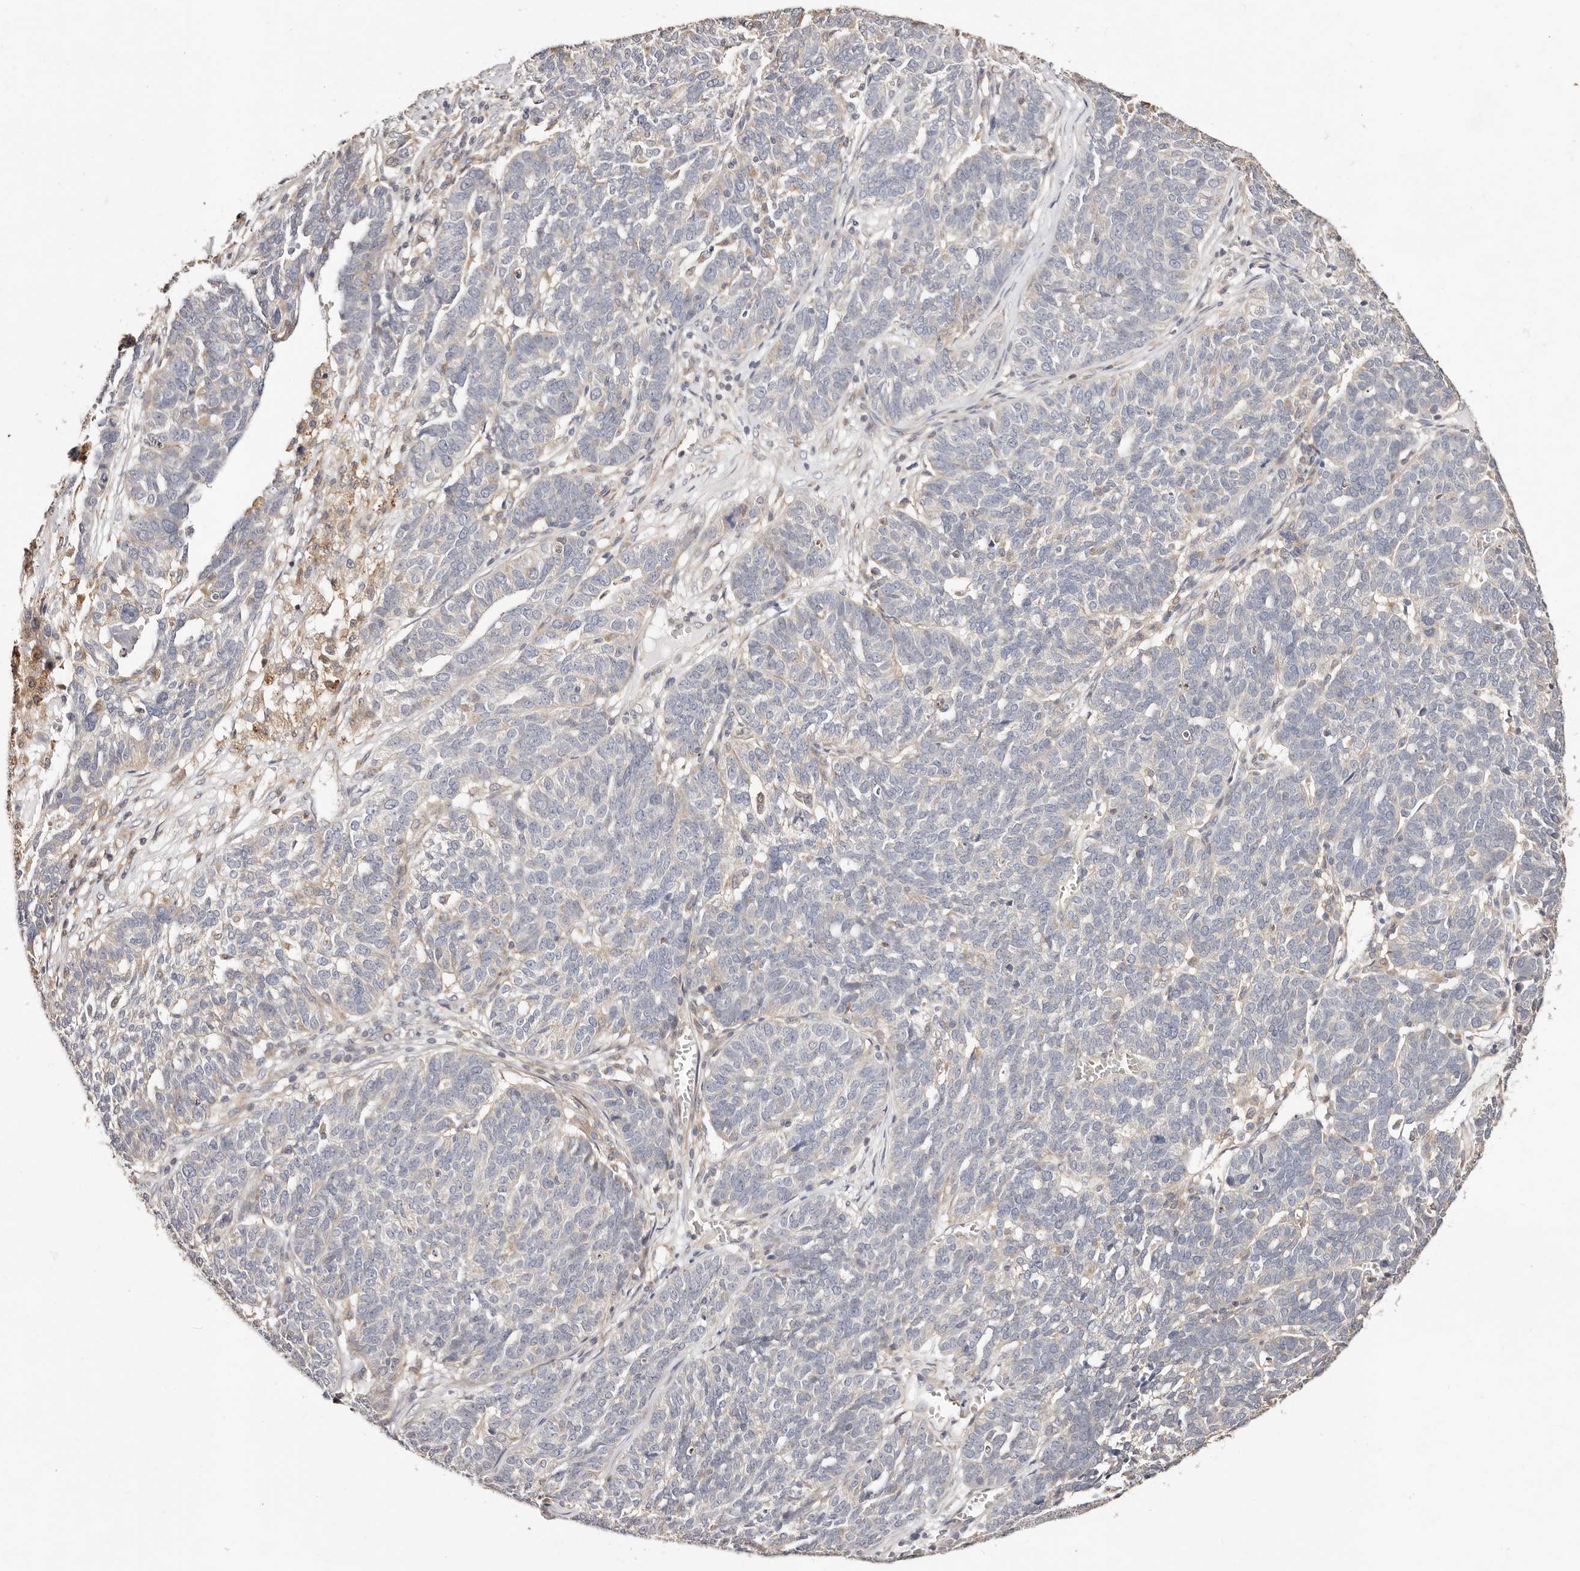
{"staining": {"intensity": "negative", "quantity": "none", "location": "none"}, "tissue": "ovarian cancer", "cell_type": "Tumor cells", "image_type": "cancer", "snomed": [{"axis": "morphology", "description": "Cystadenocarcinoma, serous, NOS"}, {"axis": "topography", "description": "Ovary"}], "caption": "Image shows no significant protein positivity in tumor cells of serous cystadenocarcinoma (ovarian). The staining is performed using DAB brown chromogen with nuclei counter-stained in using hematoxylin.", "gene": "MAPK1", "patient": {"sex": "female", "age": 59}}